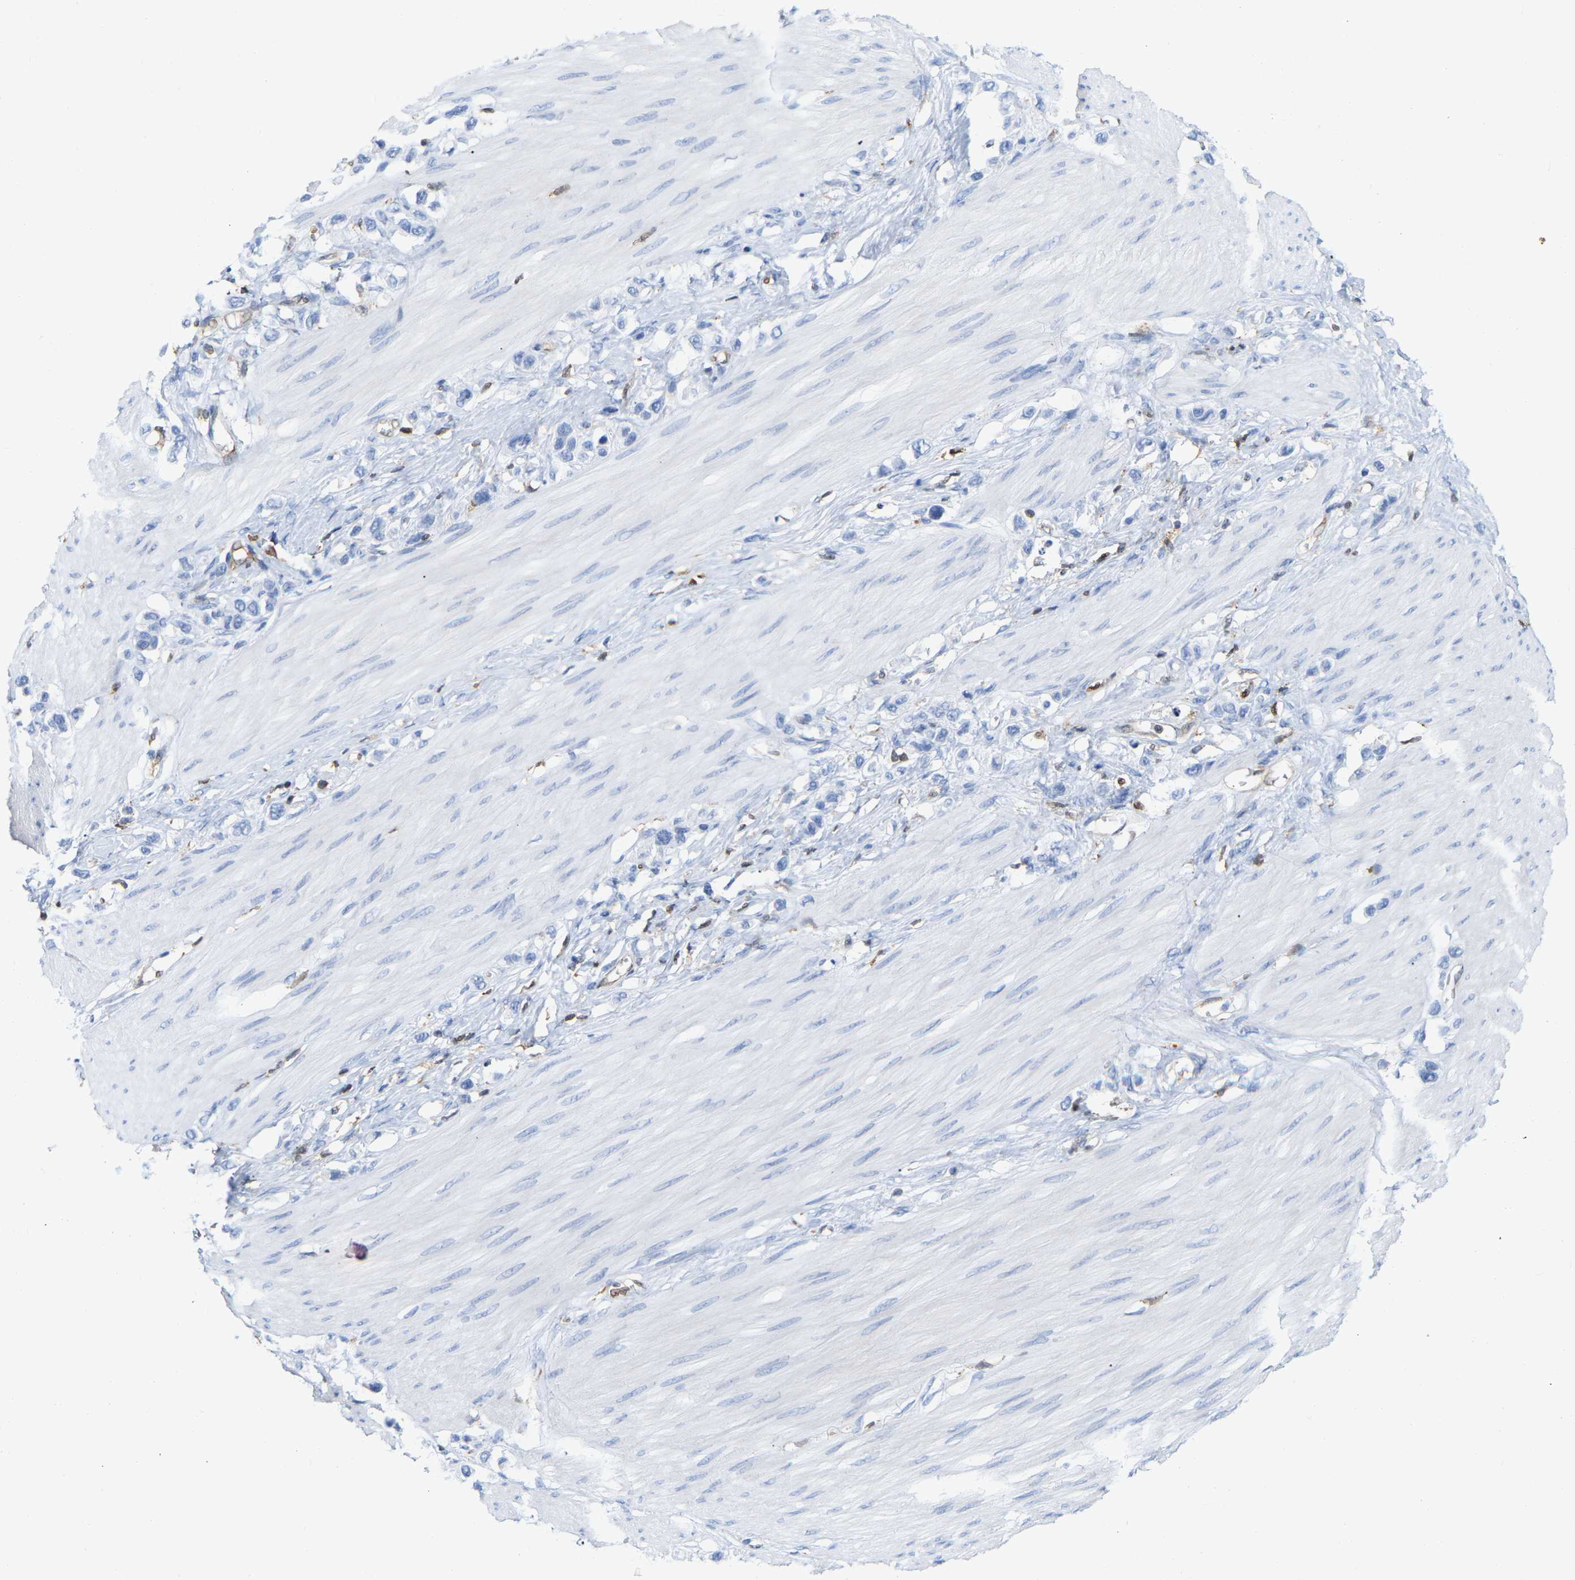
{"staining": {"intensity": "negative", "quantity": "none", "location": "none"}, "tissue": "stomach cancer", "cell_type": "Tumor cells", "image_type": "cancer", "snomed": [{"axis": "morphology", "description": "Adenocarcinoma, NOS"}, {"axis": "topography", "description": "Stomach"}], "caption": "Tumor cells show no significant protein positivity in stomach cancer (adenocarcinoma).", "gene": "GIMAP4", "patient": {"sex": "female", "age": 65}}